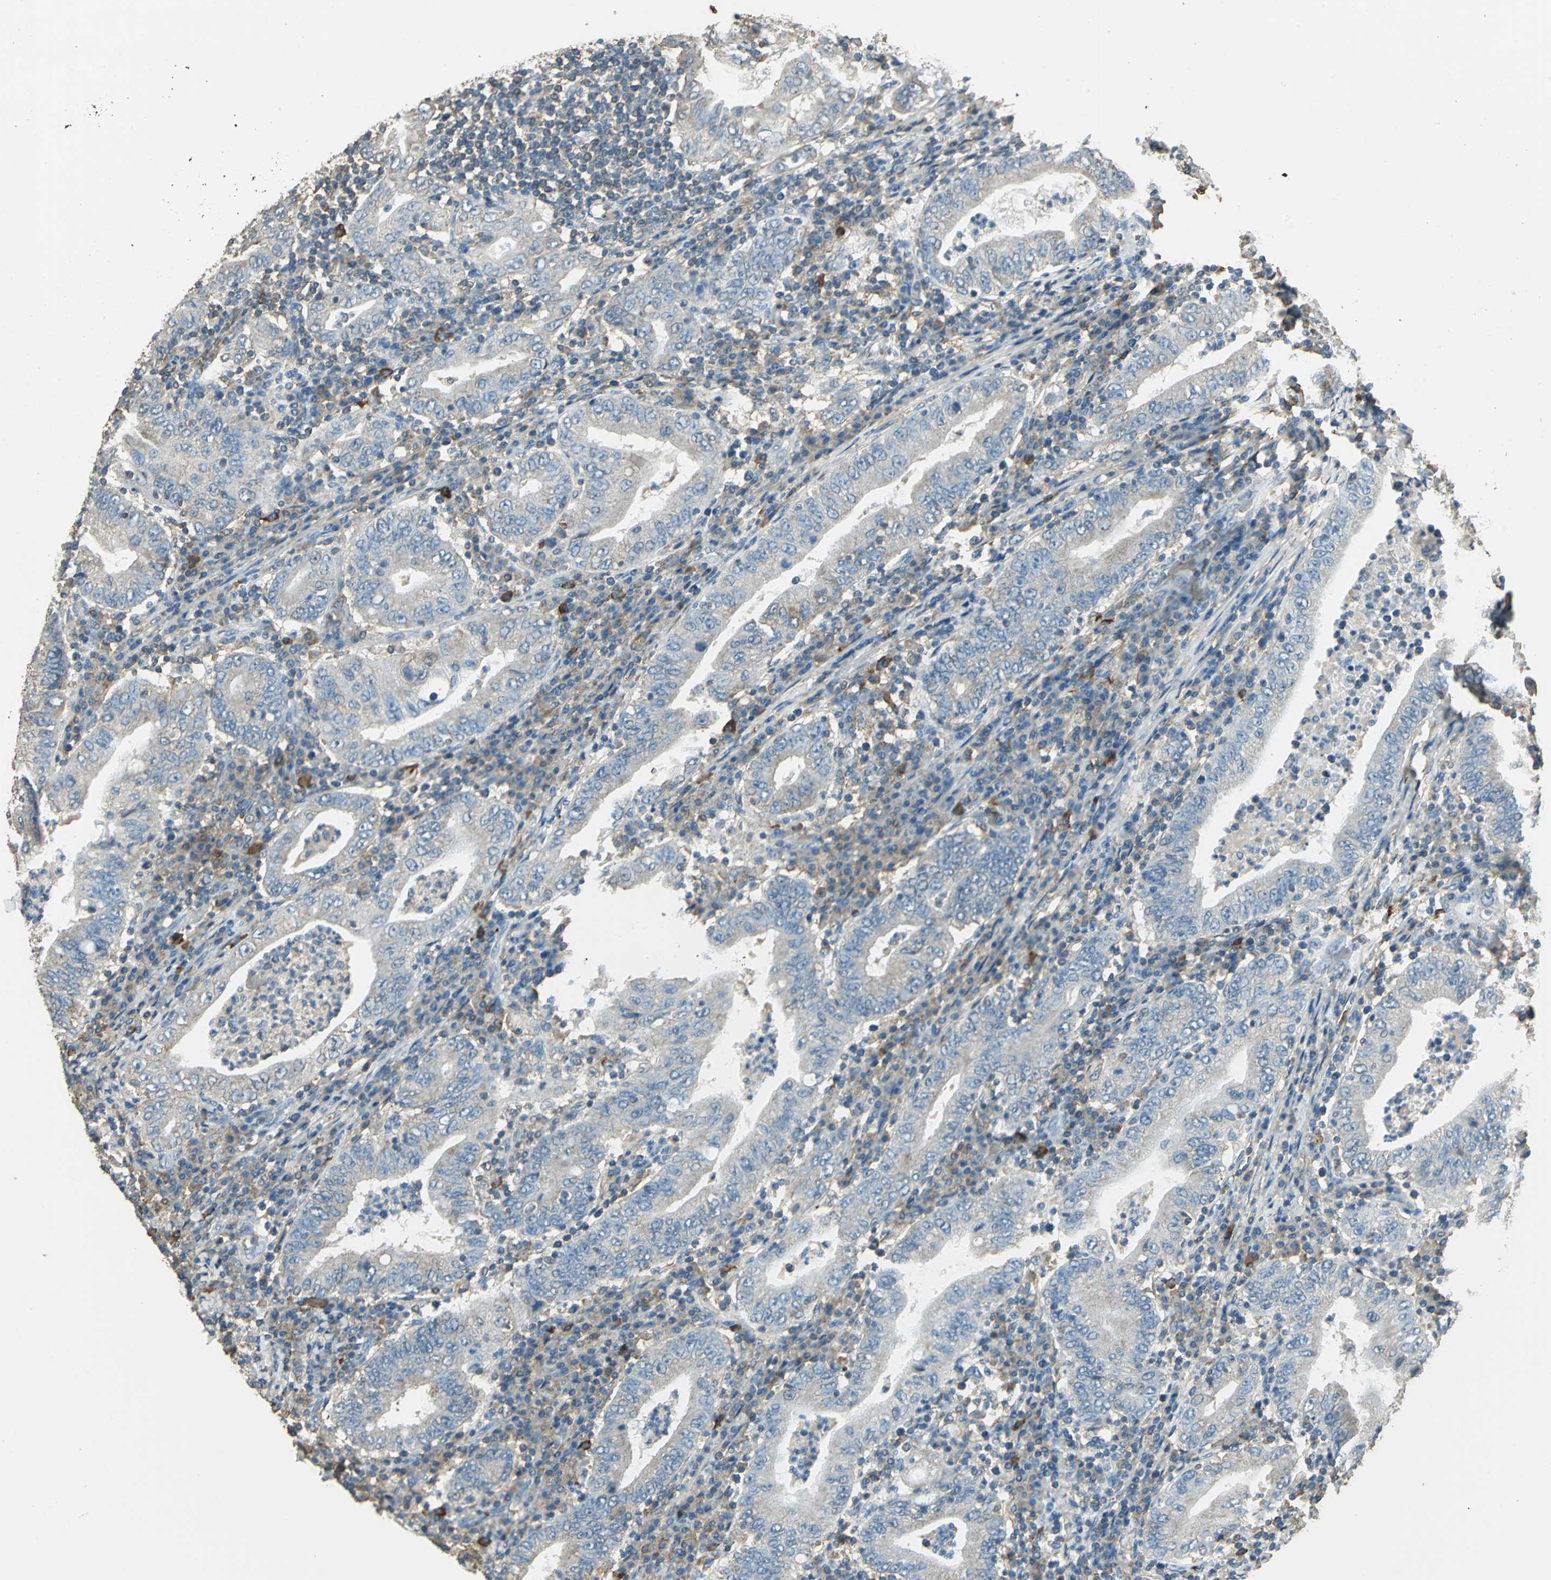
{"staining": {"intensity": "negative", "quantity": "none", "location": "none"}, "tissue": "stomach cancer", "cell_type": "Tumor cells", "image_type": "cancer", "snomed": [{"axis": "morphology", "description": "Normal tissue, NOS"}, {"axis": "morphology", "description": "Adenocarcinoma, NOS"}, {"axis": "topography", "description": "Esophagus"}, {"axis": "topography", "description": "Stomach, upper"}, {"axis": "topography", "description": "Peripheral nerve tissue"}], "caption": "Tumor cells show no significant protein expression in stomach cancer.", "gene": "TRAPPC2", "patient": {"sex": "male", "age": 62}}